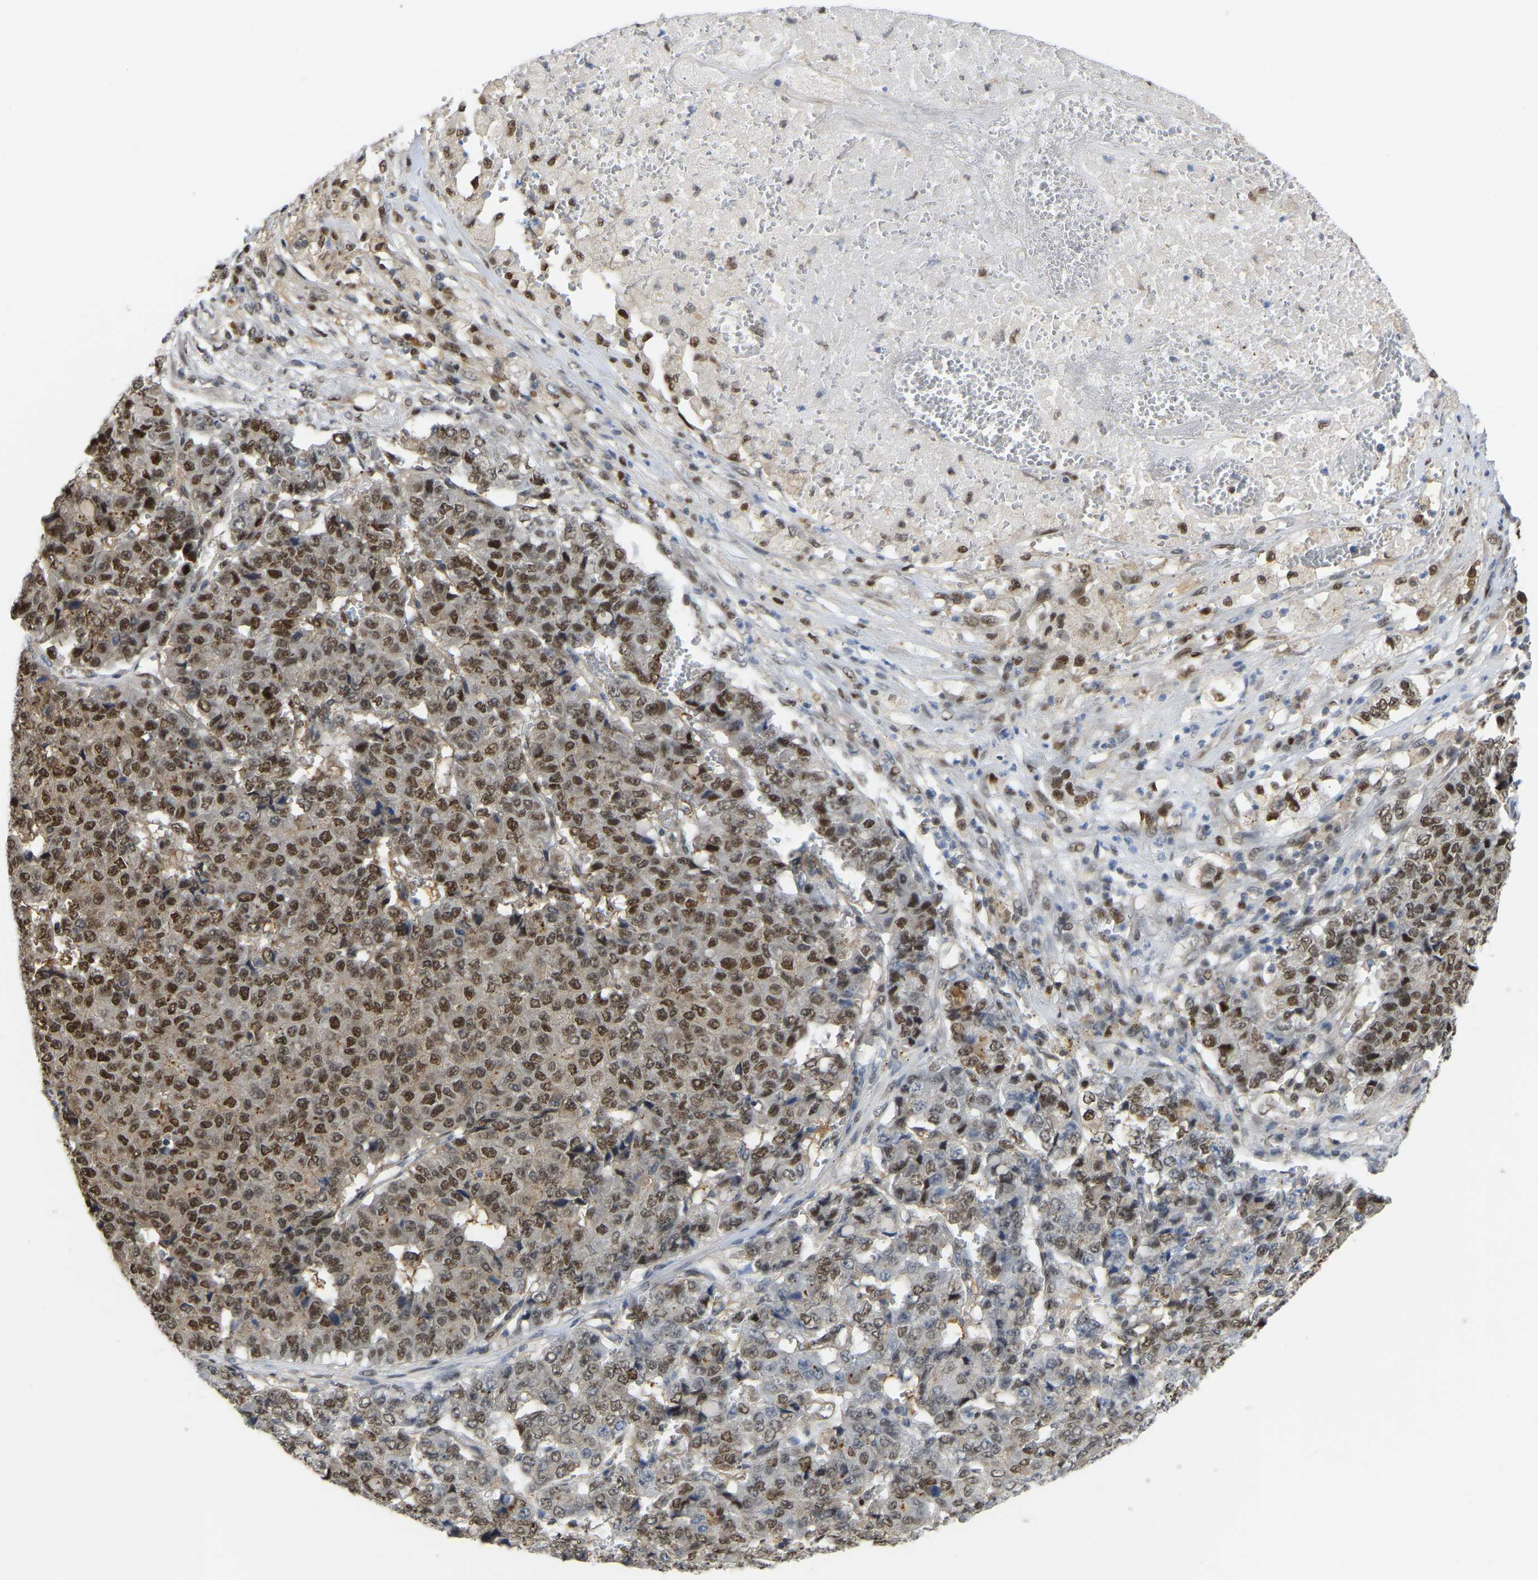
{"staining": {"intensity": "moderate", "quantity": ">75%", "location": "nuclear"}, "tissue": "pancreatic cancer", "cell_type": "Tumor cells", "image_type": "cancer", "snomed": [{"axis": "morphology", "description": "Adenocarcinoma, NOS"}, {"axis": "topography", "description": "Pancreas"}], "caption": "Brown immunohistochemical staining in human pancreatic adenocarcinoma demonstrates moderate nuclear positivity in about >75% of tumor cells.", "gene": "KLRG2", "patient": {"sex": "male", "age": 50}}